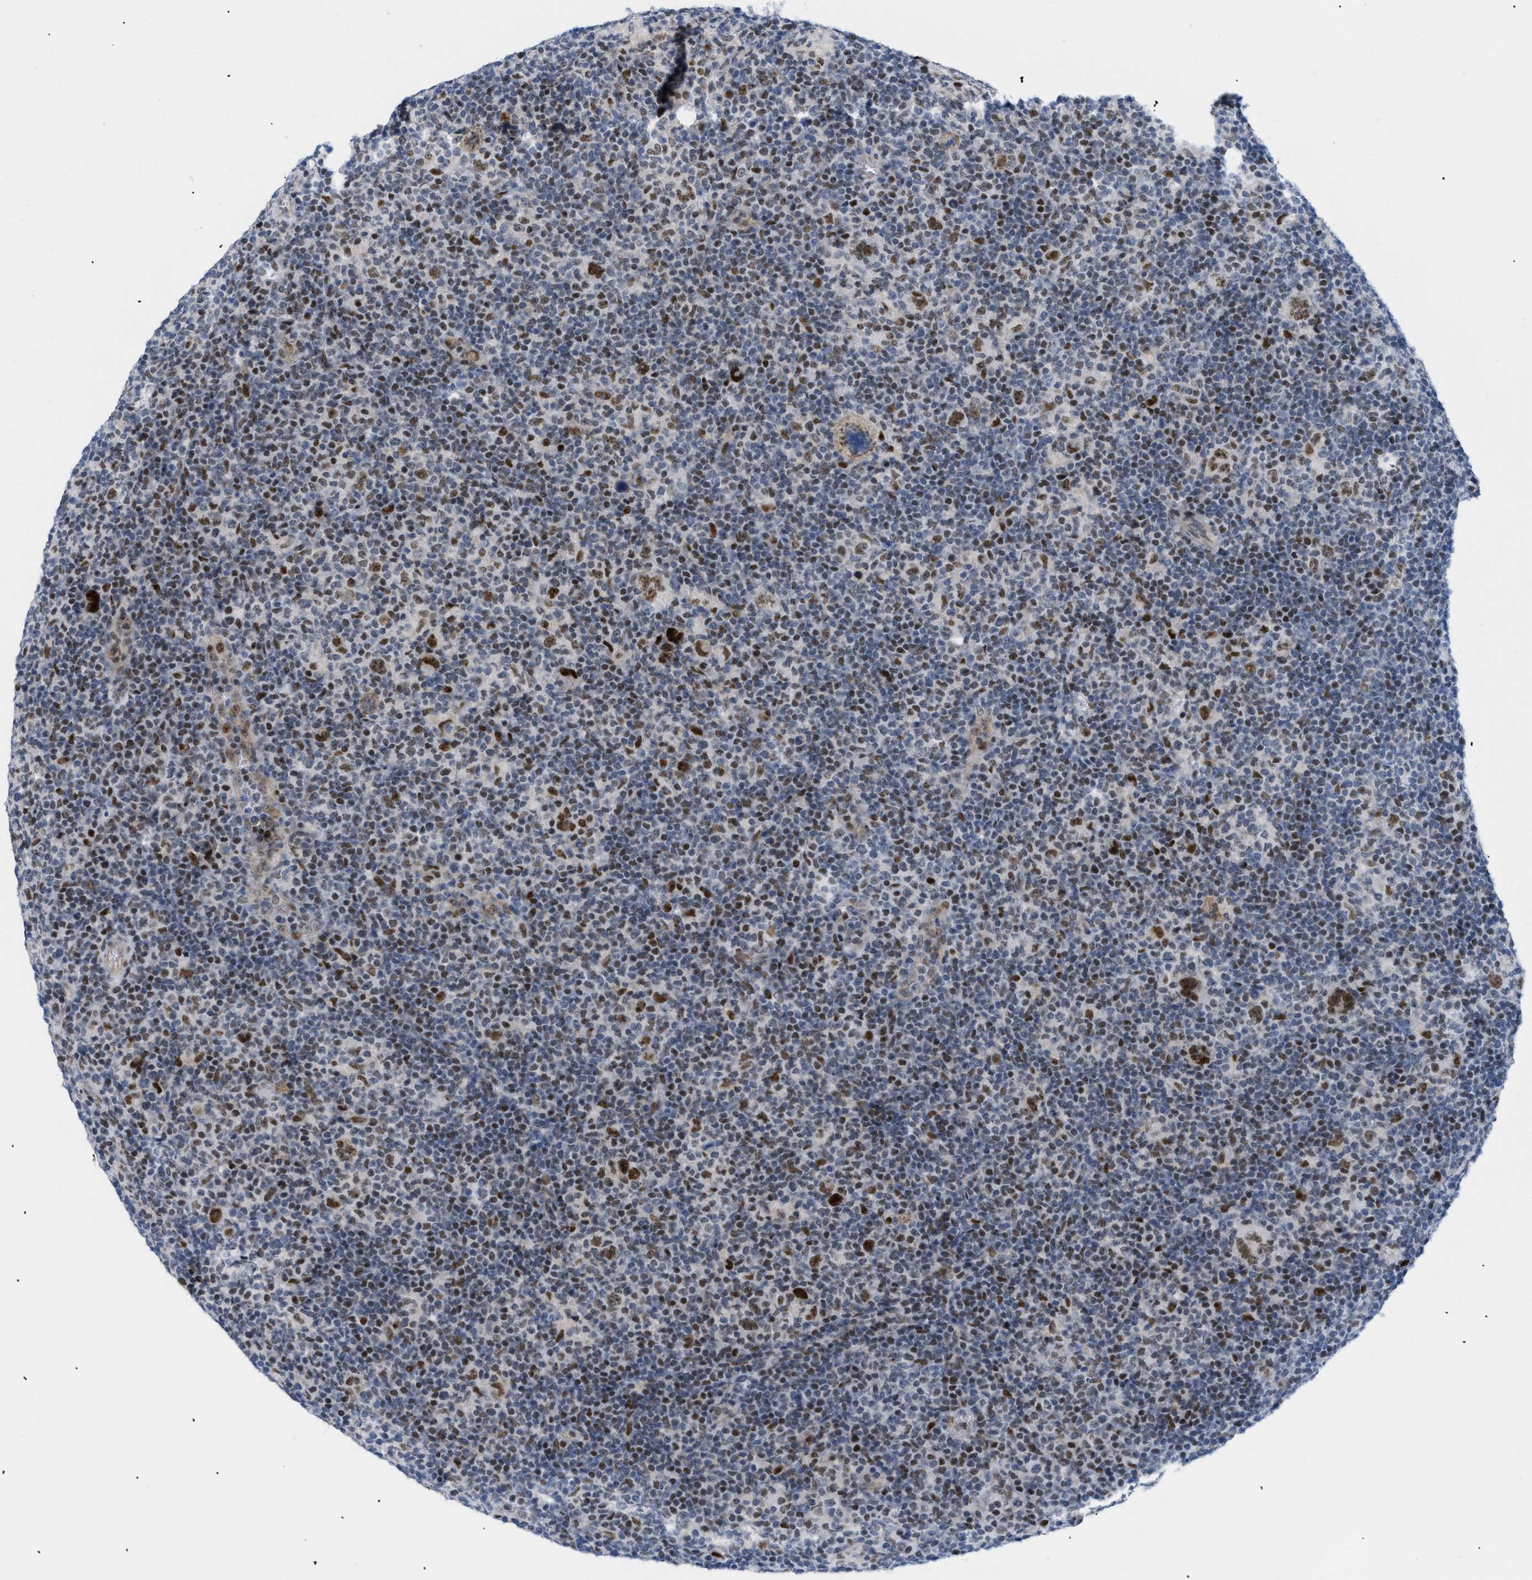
{"staining": {"intensity": "strong", "quantity": ">75%", "location": "nuclear"}, "tissue": "lymphoma", "cell_type": "Tumor cells", "image_type": "cancer", "snomed": [{"axis": "morphology", "description": "Hodgkin's disease, NOS"}, {"axis": "topography", "description": "Lymph node"}], "caption": "A high-resolution image shows immunohistochemistry staining of lymphoma, which shows strong nuclear positivity in approximately >75% of tumor cells.", "gene": "MED1", "patient": {"sex": "female", "age": 57}}